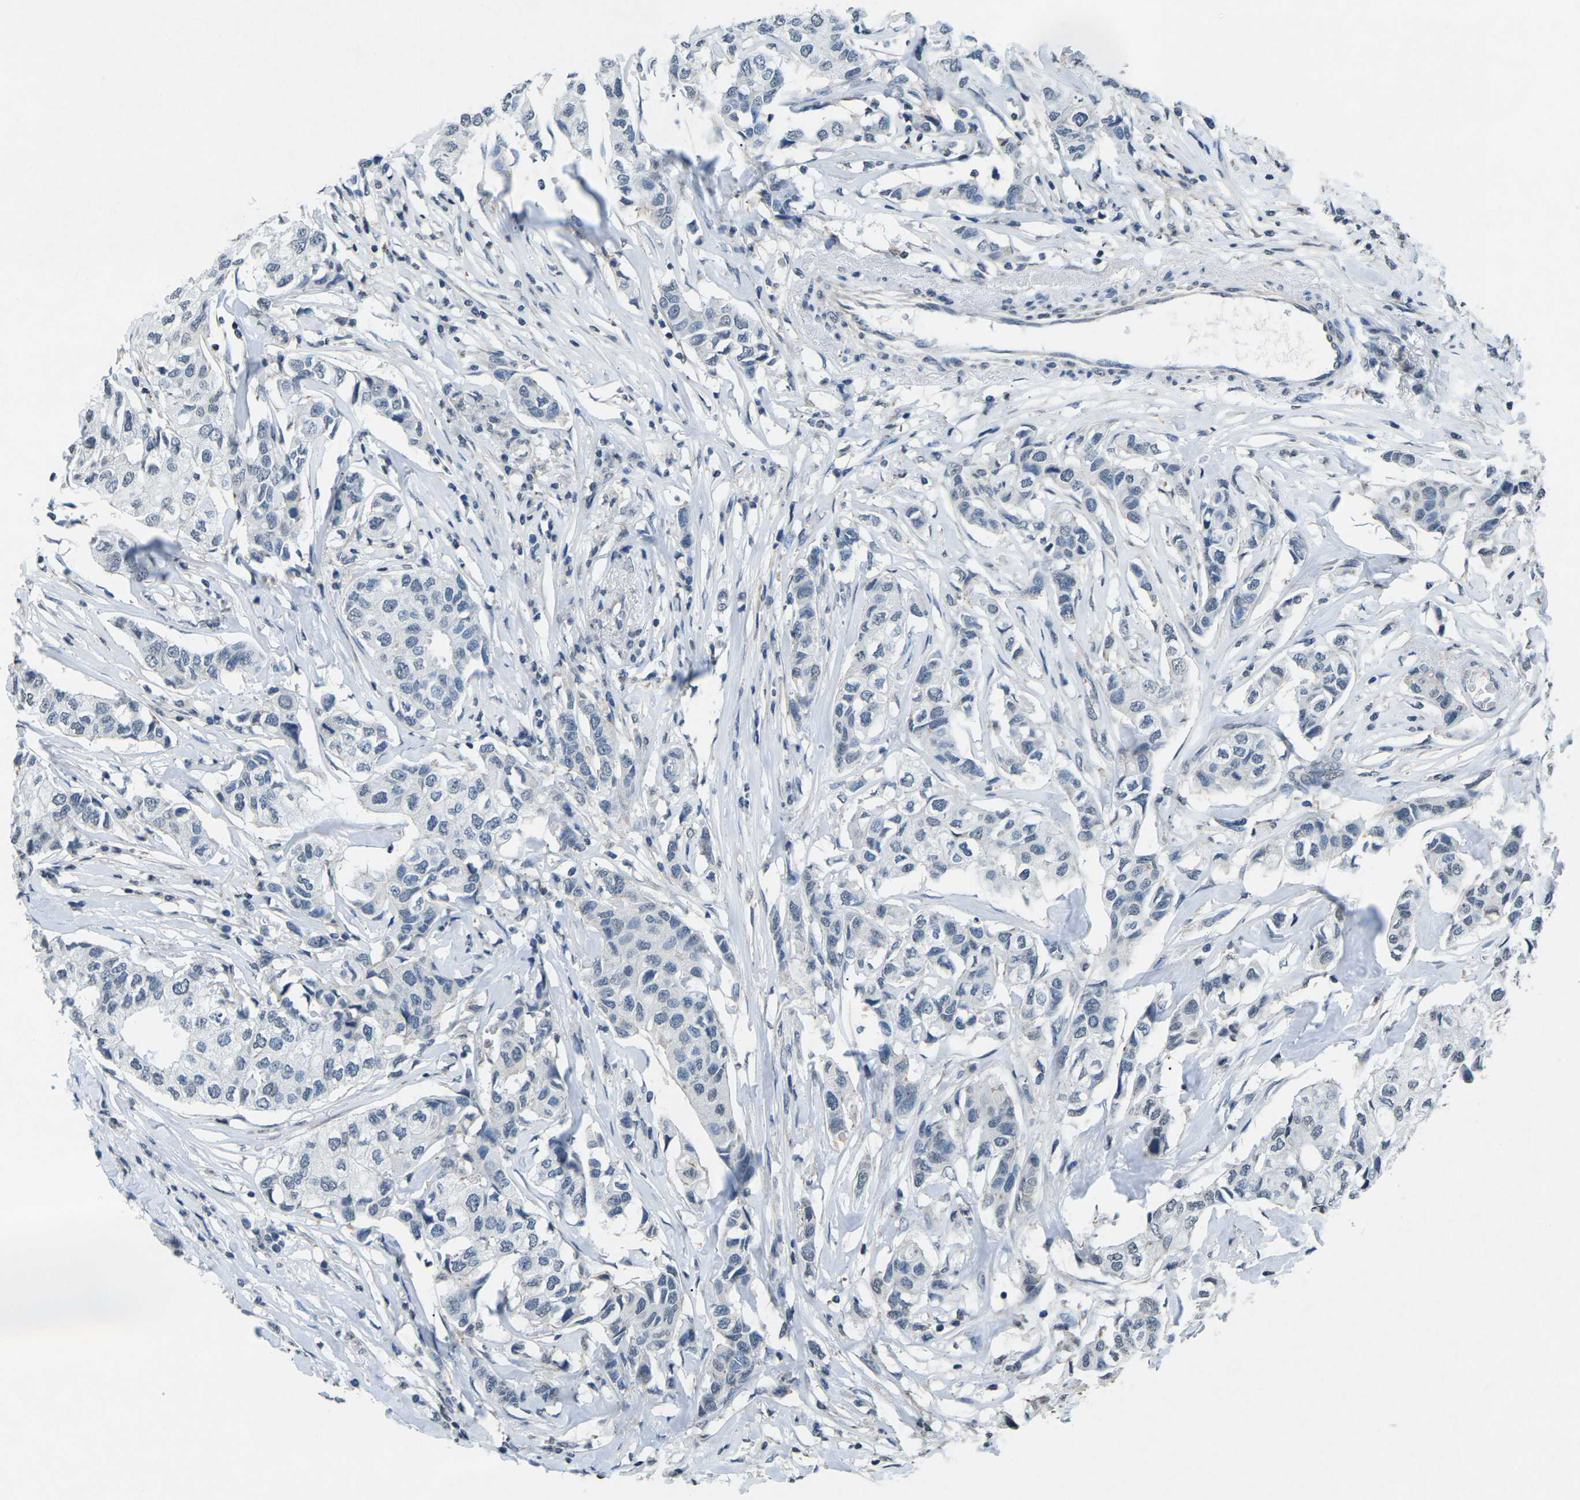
{"staining": {"intensity": "negative", "quantity": "none", "location": "none"}, "tissue": "breast cancer", "cell_type": "Tumor cells", "image_type": "cancer", "snomed": [{"axis": "morphology", "description": "Duct carcinoma"}, {"axis": "topography", "description": "Breast"}], "caption": "There is no significant staining in tumor cells of breast intraductal carcinoma.", "gene": "TFR2", "patient": {"sex": "female", "age": 80}}